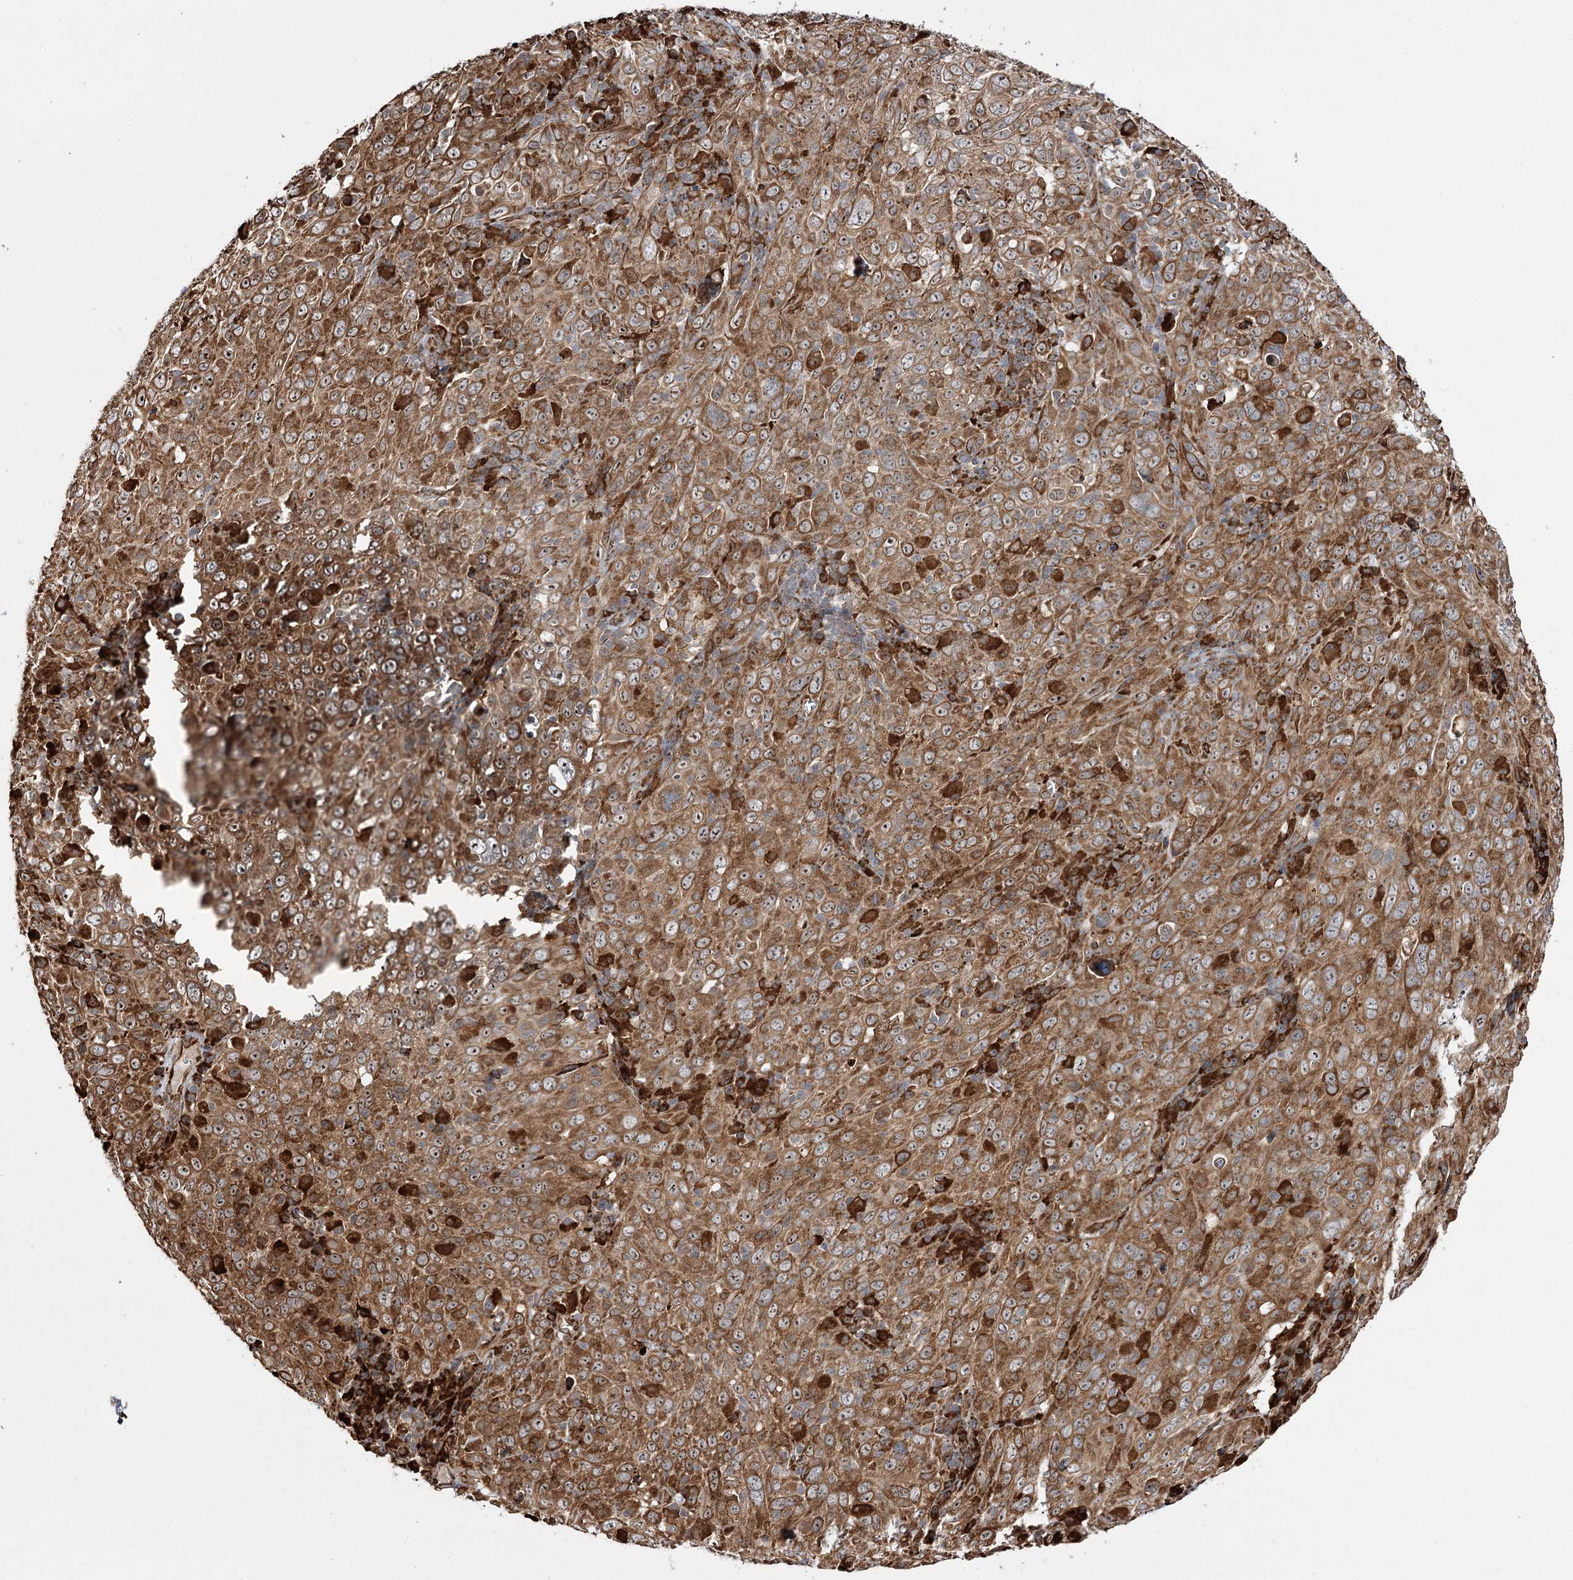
{"staining": {"intensity": "strong", "quantity": ">75%", "location": "cytoplasmic/membranous"}, "tissue": "cervical cancer", "cell_type": "Tumor cells", "image_type": "cancer", "snomed": [{"axis": "morphology", "description": "Squamous cell carcinoma, NOS"}, {"axis": "topography", "description": "Cervix"}], "caption": "Immunohistochemical staining of human cervical cancer (squamous cell carcinoma) exhibits high levels of strong cytoplasmic/membranous protein expression in approximately >75% of tumor cells.", "gene": "FANCL", "patient": {"sex": "female", "age": 46}}